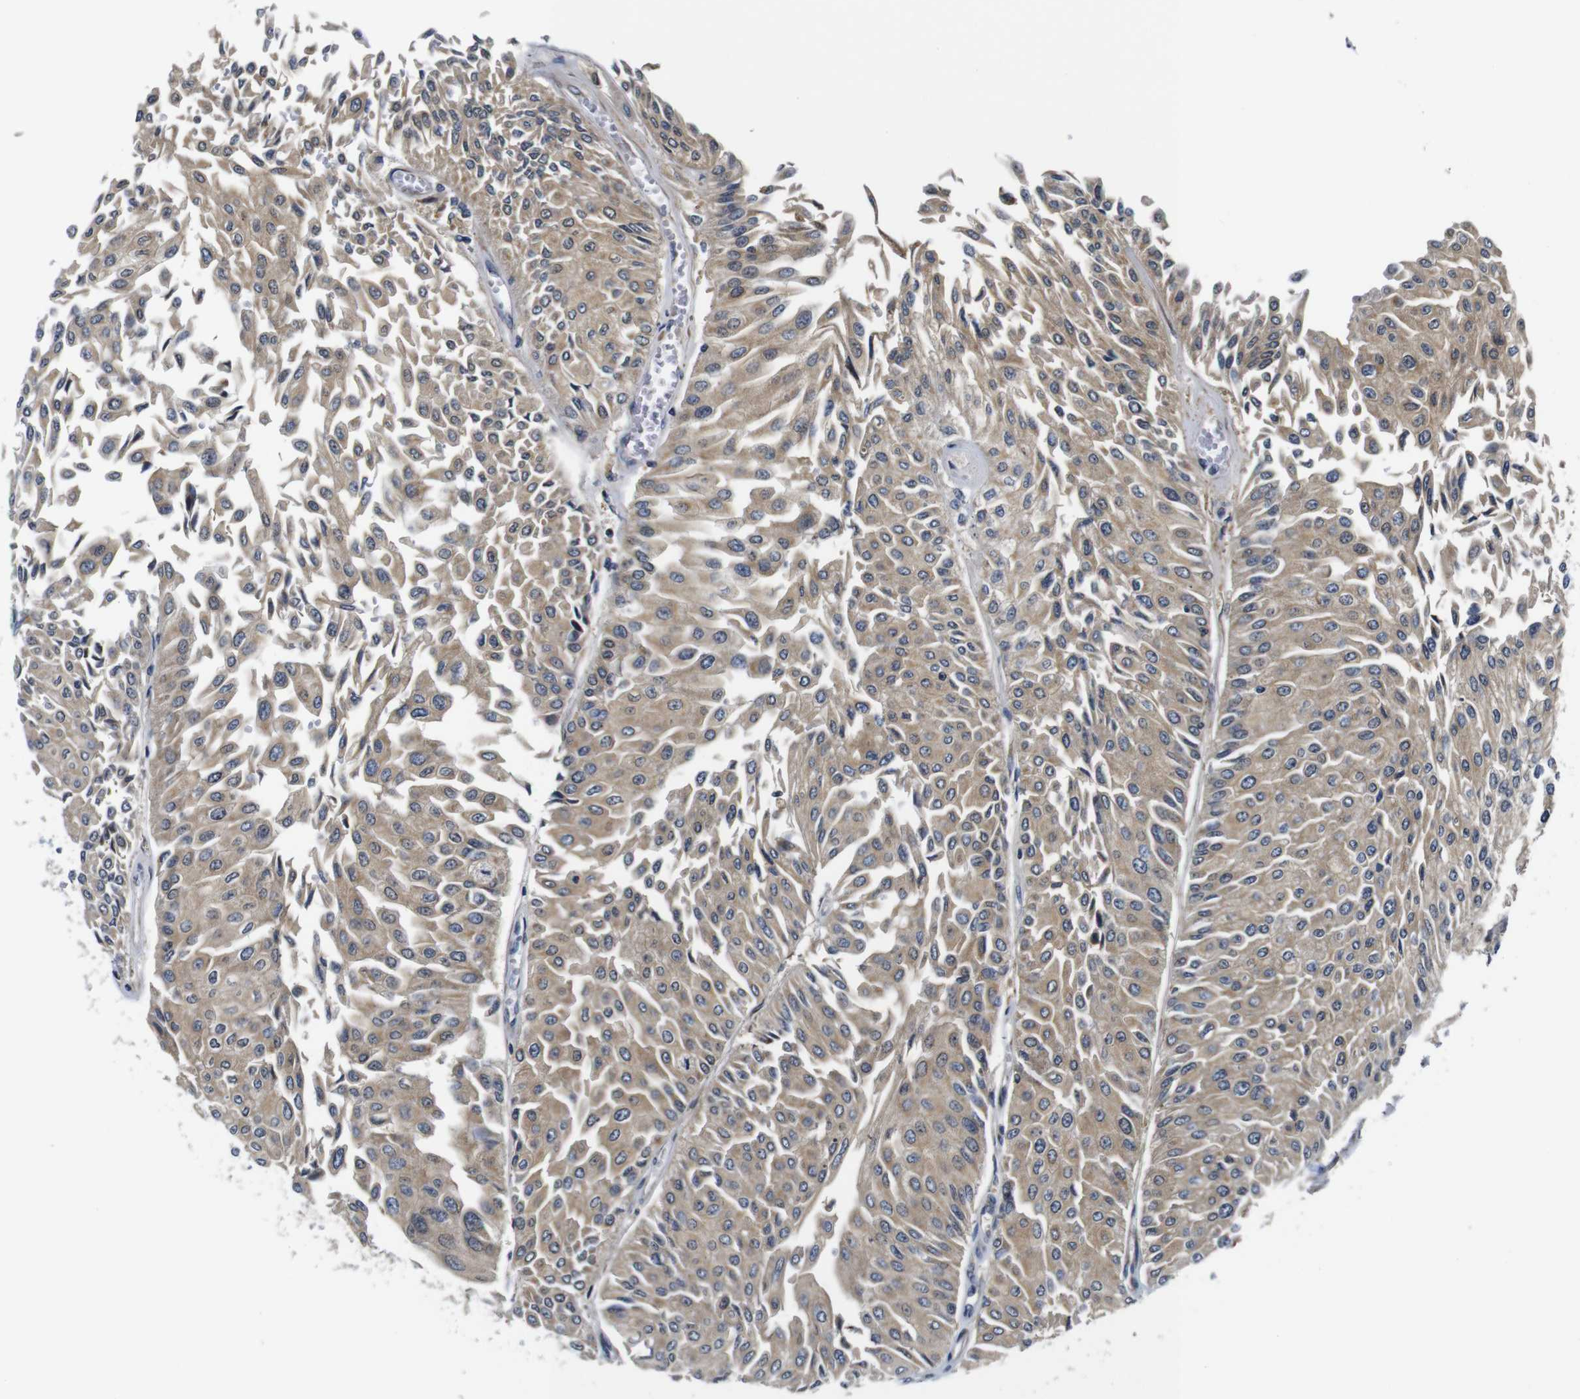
{"staining": {"intensity": "weak", "quantity": ">75%", "location": "cytoplasmic/membranous"}, "tissue": "urothelial cancer", "cell_type": "Tumor cells", "image_type": "cancer", "snomed": [{"axis": "morphology", "description": "Urothelial carcinoma, Low grade"}, {"axis": "topography", "description": "Urinary bladder"}], "caption": "Immunohistochemical staining of human urothelial cancer demonstrates weak cytoplasmic/membranous protein expression in about >75% of tumor cells.", "gene": "FKBP14", "patient": {"sex": "male", "age": 67}}